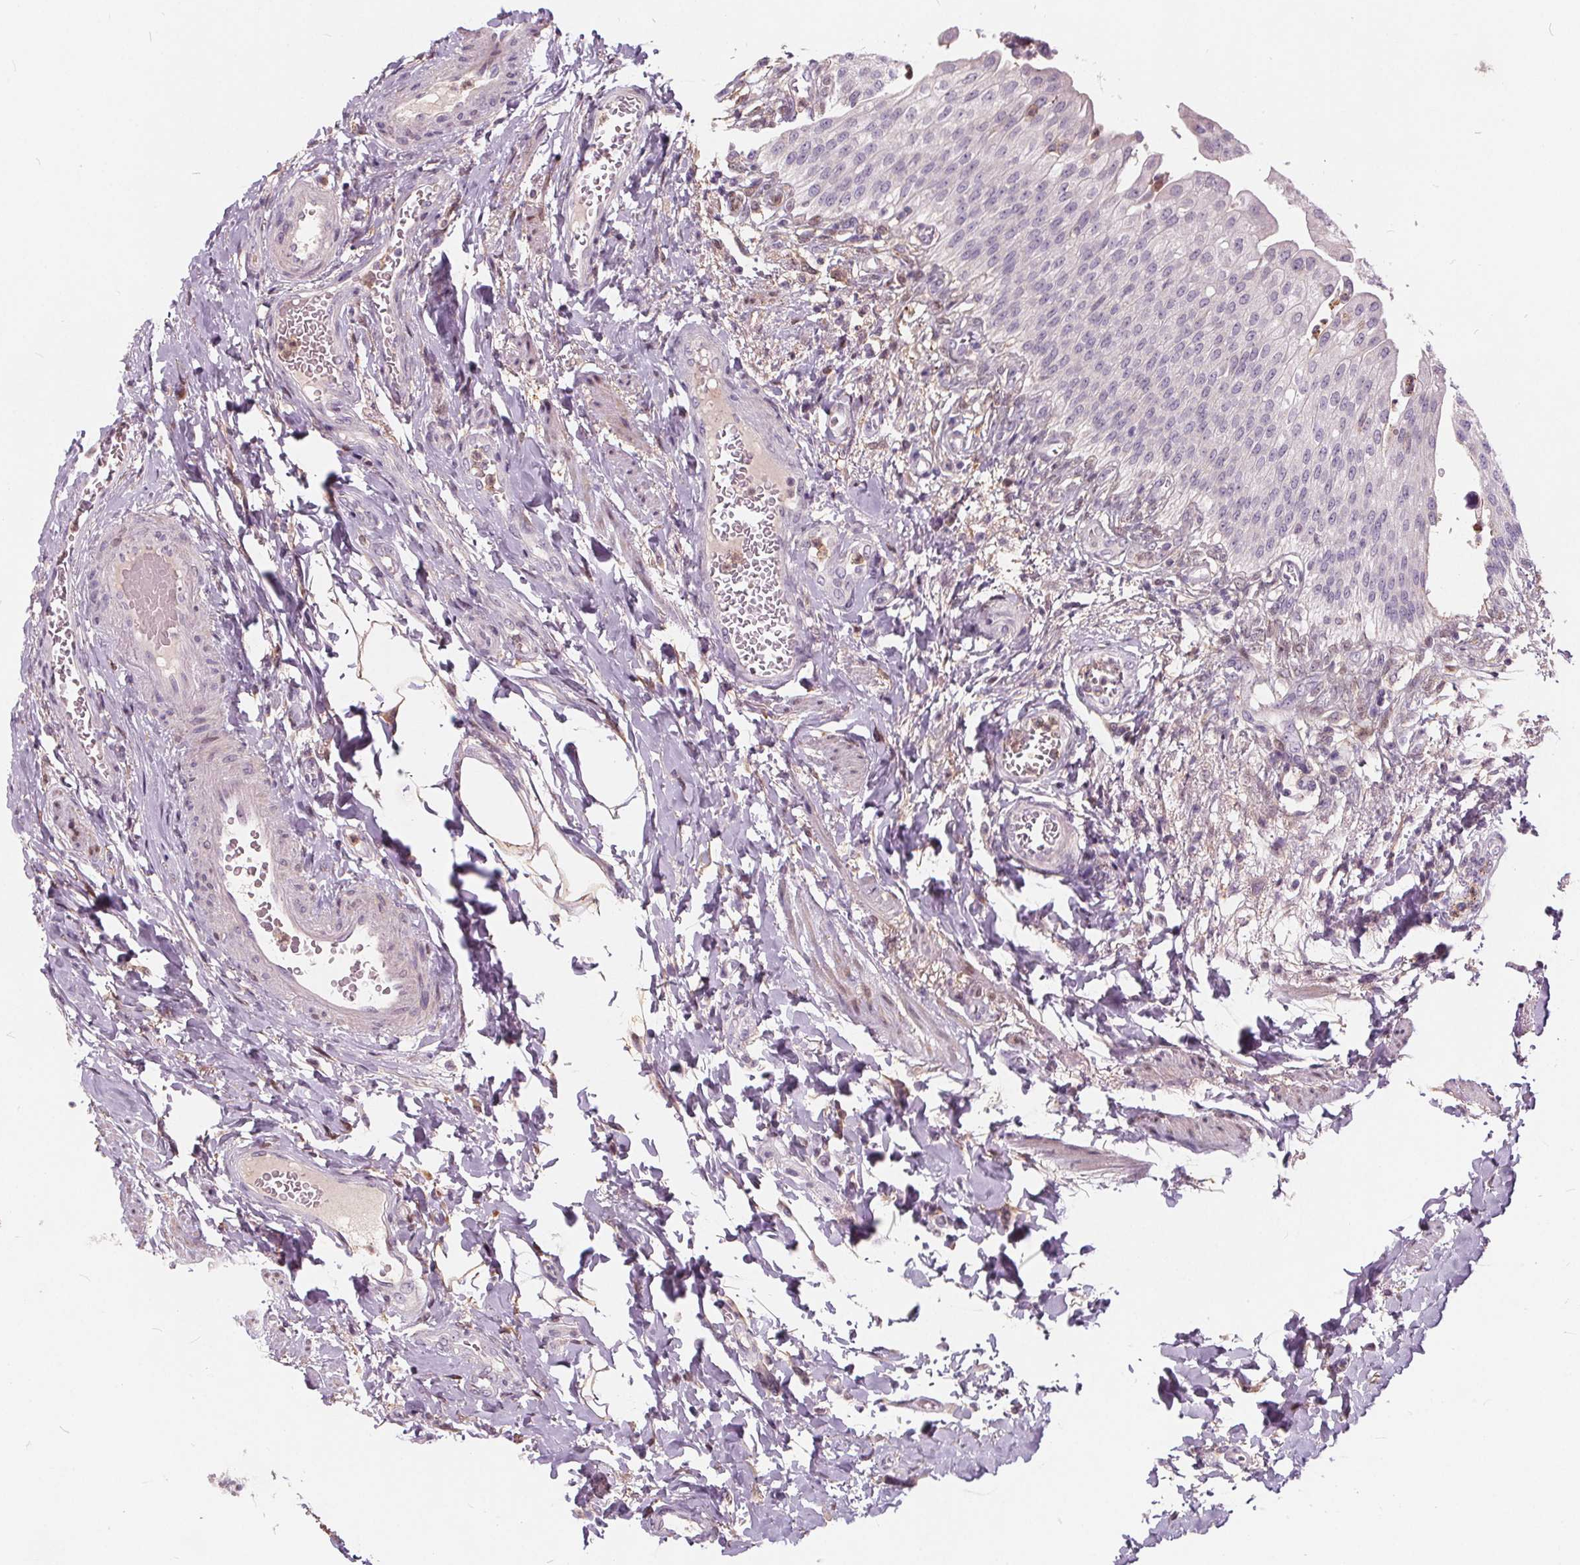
{"staining": {"intensity": "negative", "quantity": "none", "location": "none"}, "tissue": "urinary bladder", "cell_type": "Urothelial cells", "image_type": "normal", "snomed": [{"axis": "morphology", "description": "Normal tissue, NOS"}, {"axis": "topography", "description": "Urinary bladder"}, {"axis": "topography", "description": "Peripheral nerve tissue"}], "caption": "Image shows no significant protein staining in urothelial cells of normal urinary bladder. Nuclei are stained in blue.", "gene": "HAAO", "patient": {"sex": "female", "age": 60}}